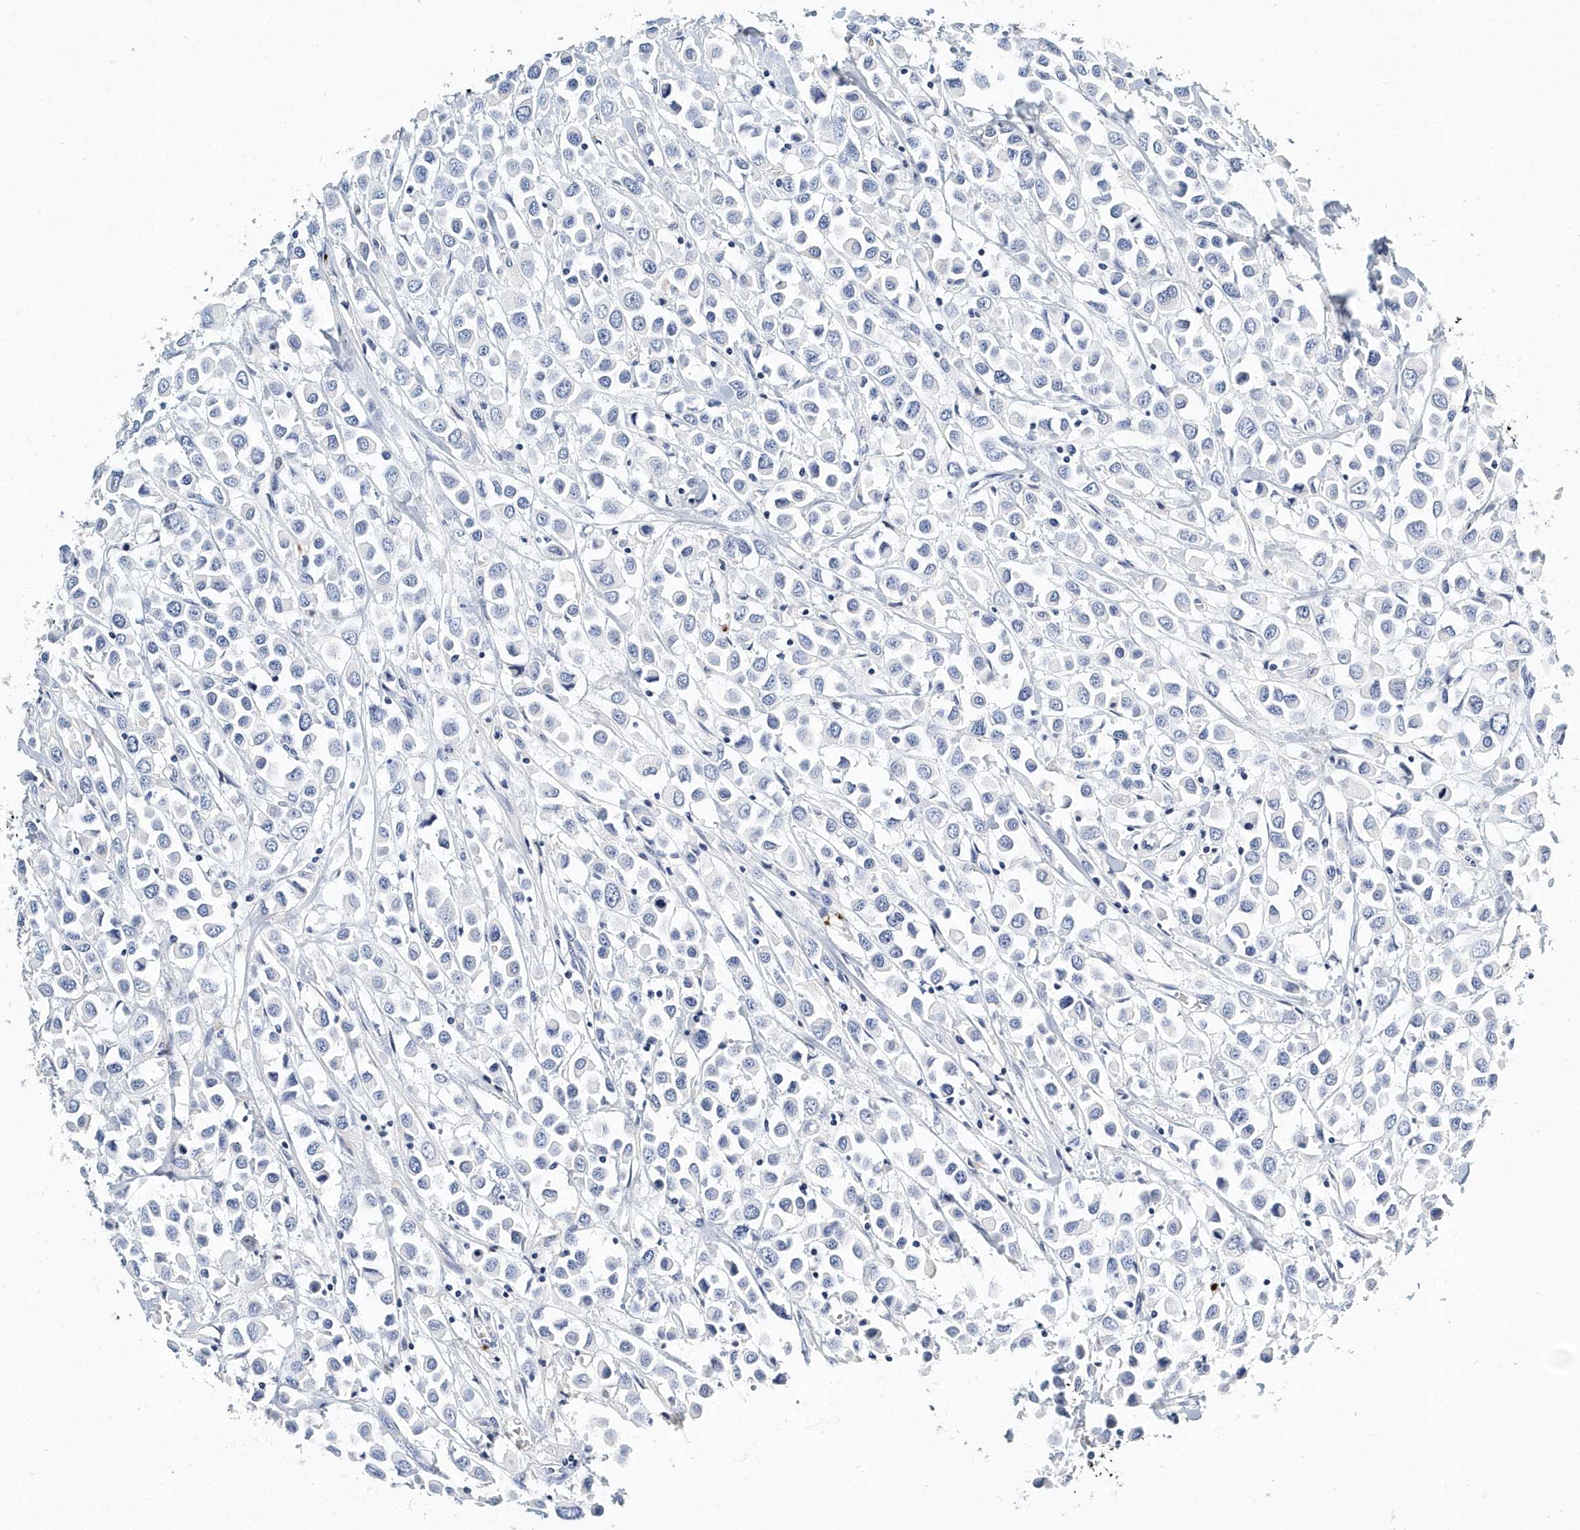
{"staining": {"intensity": "negative", "quantity": "none", "location": "none"}, "tissue": "breast cancer", "cell_type": "Tumor cells", "image_type": "cancer", "snomed": [{"axis": "morphology", "description": "Duct carcinoma"}, {"axis": "topography", "description": "Breast"}], "caption": "There is no significant expression in tumor cells of breast cancer (invasive ductal carcinoma).", "gene": "ITGA2B", "patient": {"sex": "female", "age": 61}}